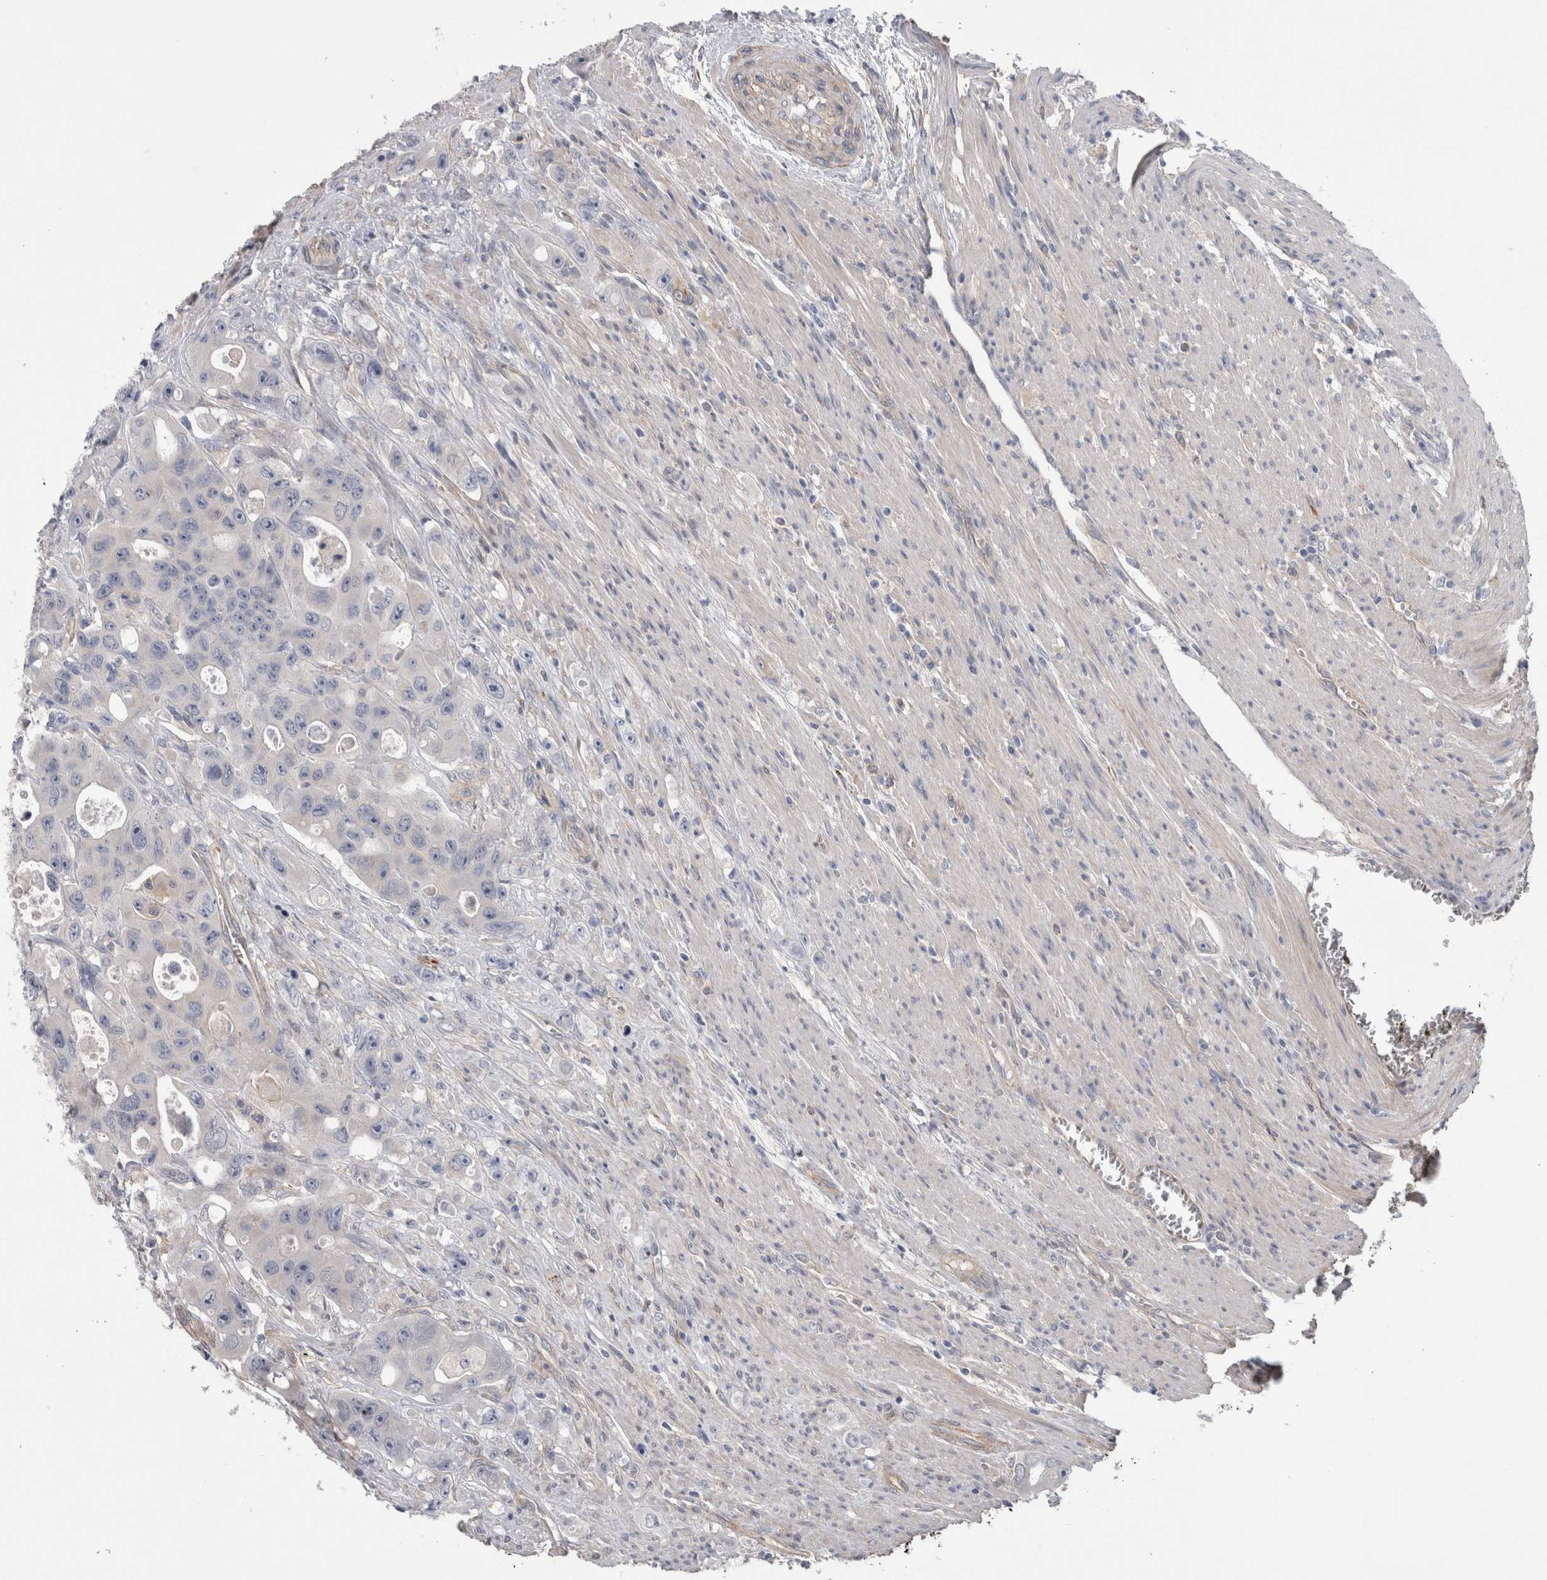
{"staining": {"intensity": "negative", "quantity": "none", "location": "none"}, "tissue": "colorectal cancer", "cell_type": "Tumor cells", "image_type": "cancer", "snomed": [{"axis": "morphology", "description": "Adenocarcinoma, NOS"}, {"axis": "topography", "description": "Colon"}], "caption": "The histopathology image displays no staining of tumor cells in colorectal cancer (adenocarcinoma).", "gene": "ANKFY1", "patient": {"sex": "female", "age": 46}}